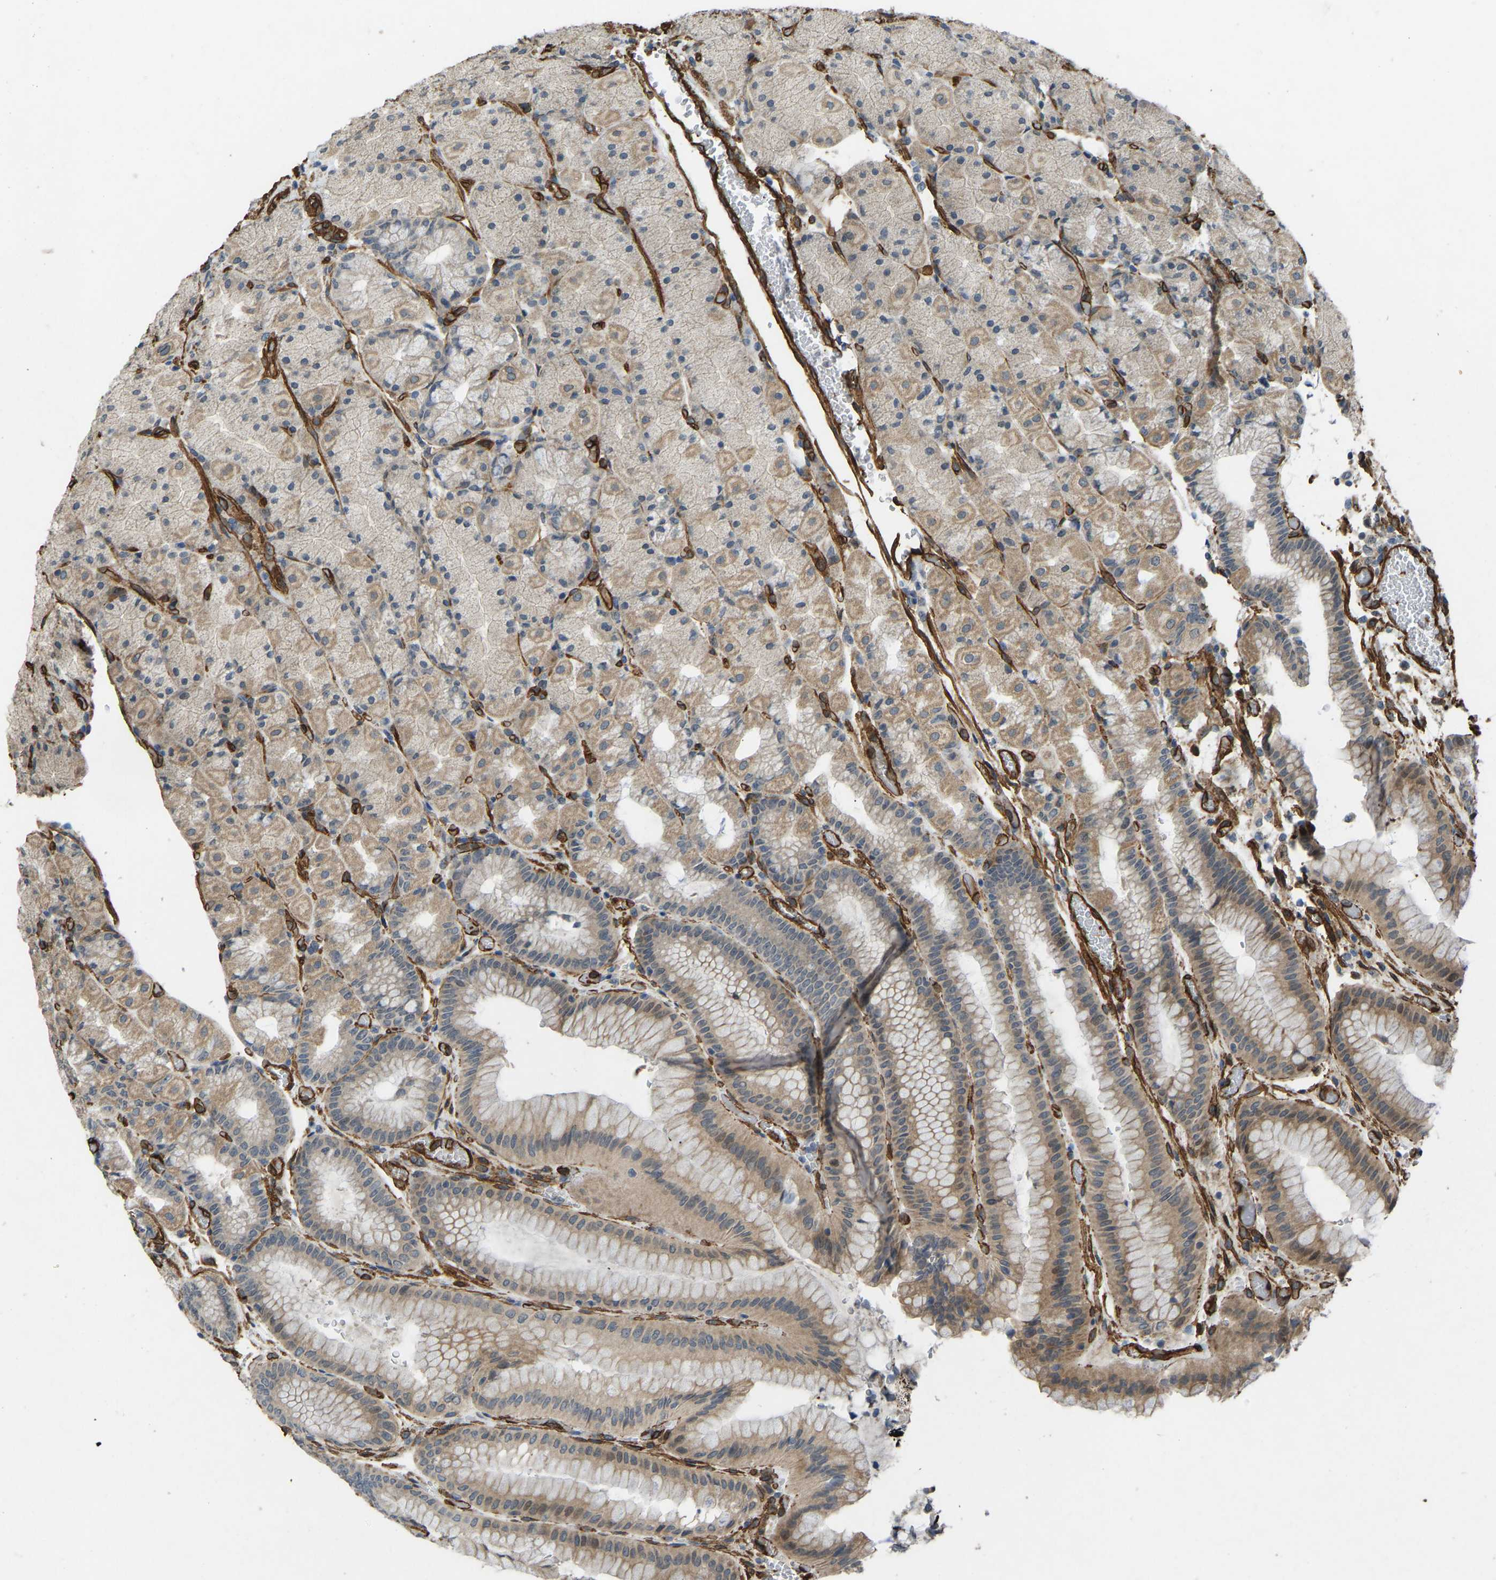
{"staining": {"intensity": "moderate", "quantity": "25%-75%", "location": "cytoplasmic/membranous"}, "tissue": "stomach", "cell_type": "Glandular cells", "image_type": "normal", "snomed": [{"axis": "morphology", "description": "Normal tissue, NOS"}, {"axis": "morphology", "description": "Carcinoid, malignant, NOS"}, {"axis": "topography", "description": "Stomach, upper"}], "caption": "IHC staining of normal stomach, which shows medium levels of moderate cytoplasmic/membranous expression in approximately 25%-75% of glandular cells indicating moderate cytoplasmic/membranous protein expression. The staining was performed using DAB (3,3'-diaminobenzidine) (brown) for protein detection and nuclei were counterstained in hematoxylin (blue).", "gene": "NMB", "patient": {"sex": "male", "age": 39}}